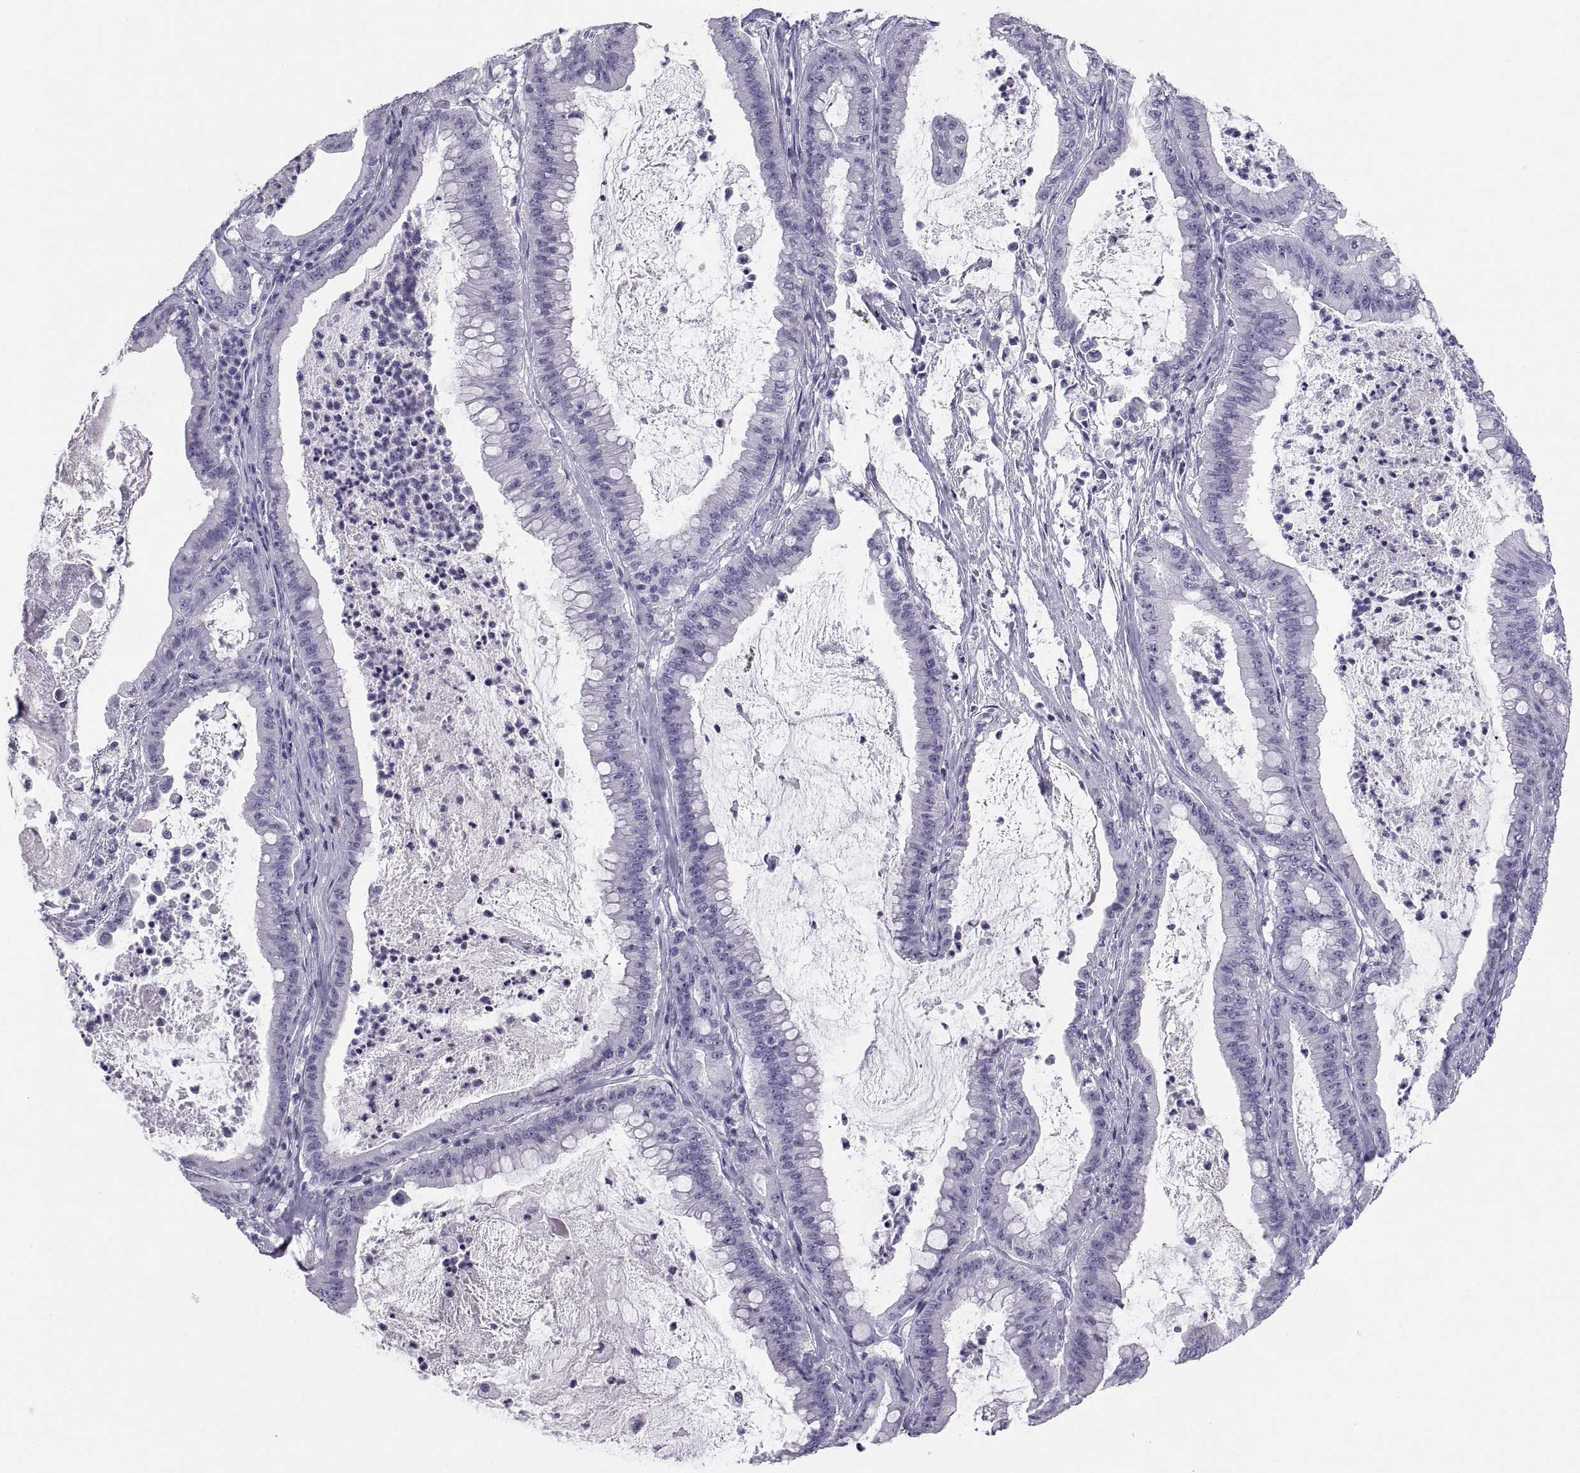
{"staining": {"intensity": "negative", "quantity": "none", "location": "none"}, "tissue": "pancreatic cancer", "cell_type": "Tumor cells", "image_type": "cancer", "snomed": [{"axis": "morphology", "description": "Adenocarcinoma, NOS"}, {"axis": "topography", "description": "Pancreas"}], "caption": "DAB immunohistochemical staining of adenocarcinoma (pancreatic) displays no significant positivity in tumor cells. Brightfield microscopy of IHC stained with DAB (3,3'-diaminobenzidine) (brown) and hematoxylin (blue), captured at high magnification.", "gene": "CT47A10", "patient": {"sex": "male", "age": 71}}